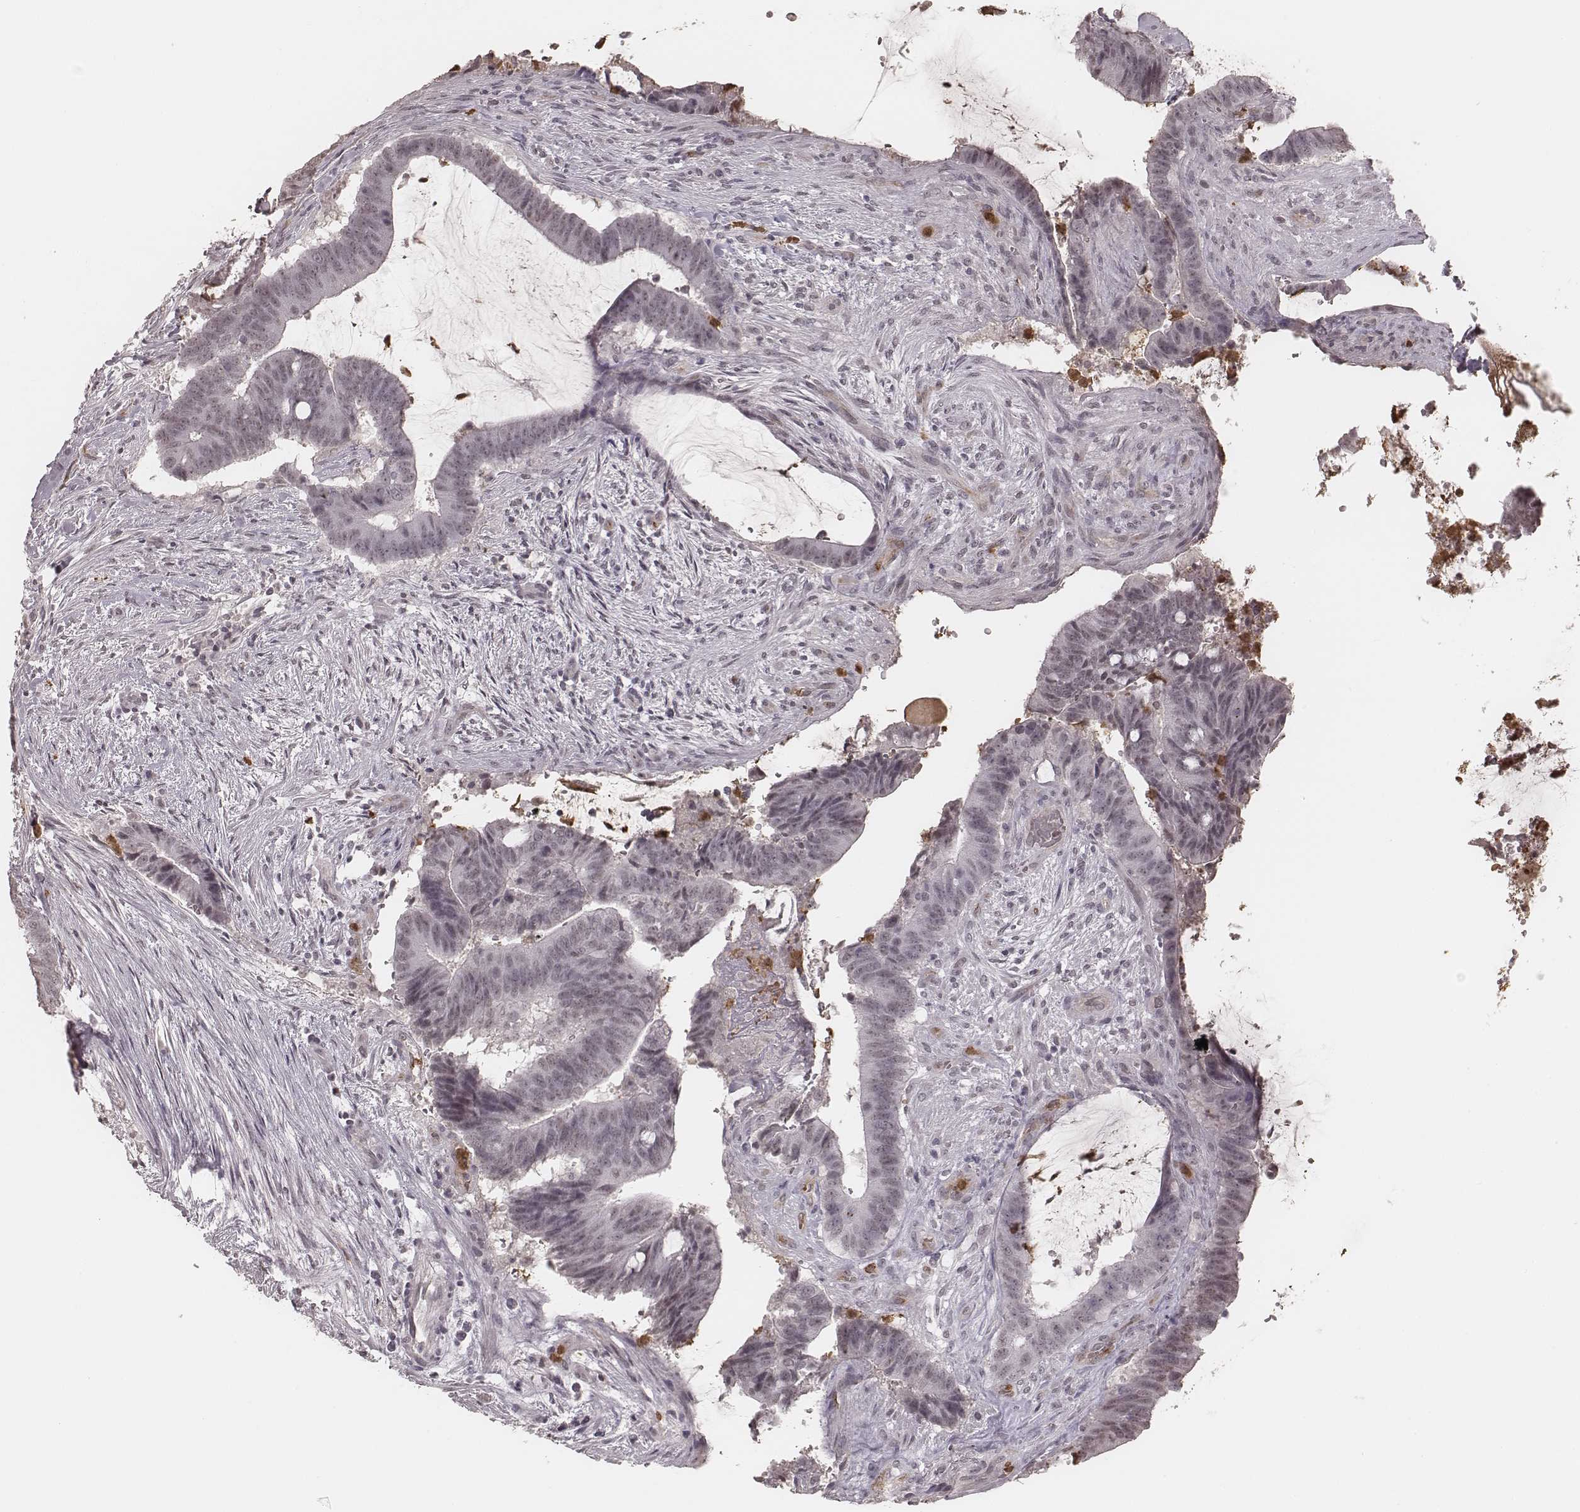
{"staining": {"intensity": "negative", "quantity": "none", "location": "none"}, "tissue": "colorectal cancer", "cell_type": "Tumor cells", "image_type": "cancer", "snomed": [{"axis": "morphology", "description": "Adenocarcinoma, NOS"}, {"axis": "topography", "description": "Colon"}], "caption": "This is an immunohistochemistry micrograph of adenocarcinoma (colorectal). There is no expression in tumor cells.", "gene": "KITLG", "patient": {"sex": "female", "age": 43}}